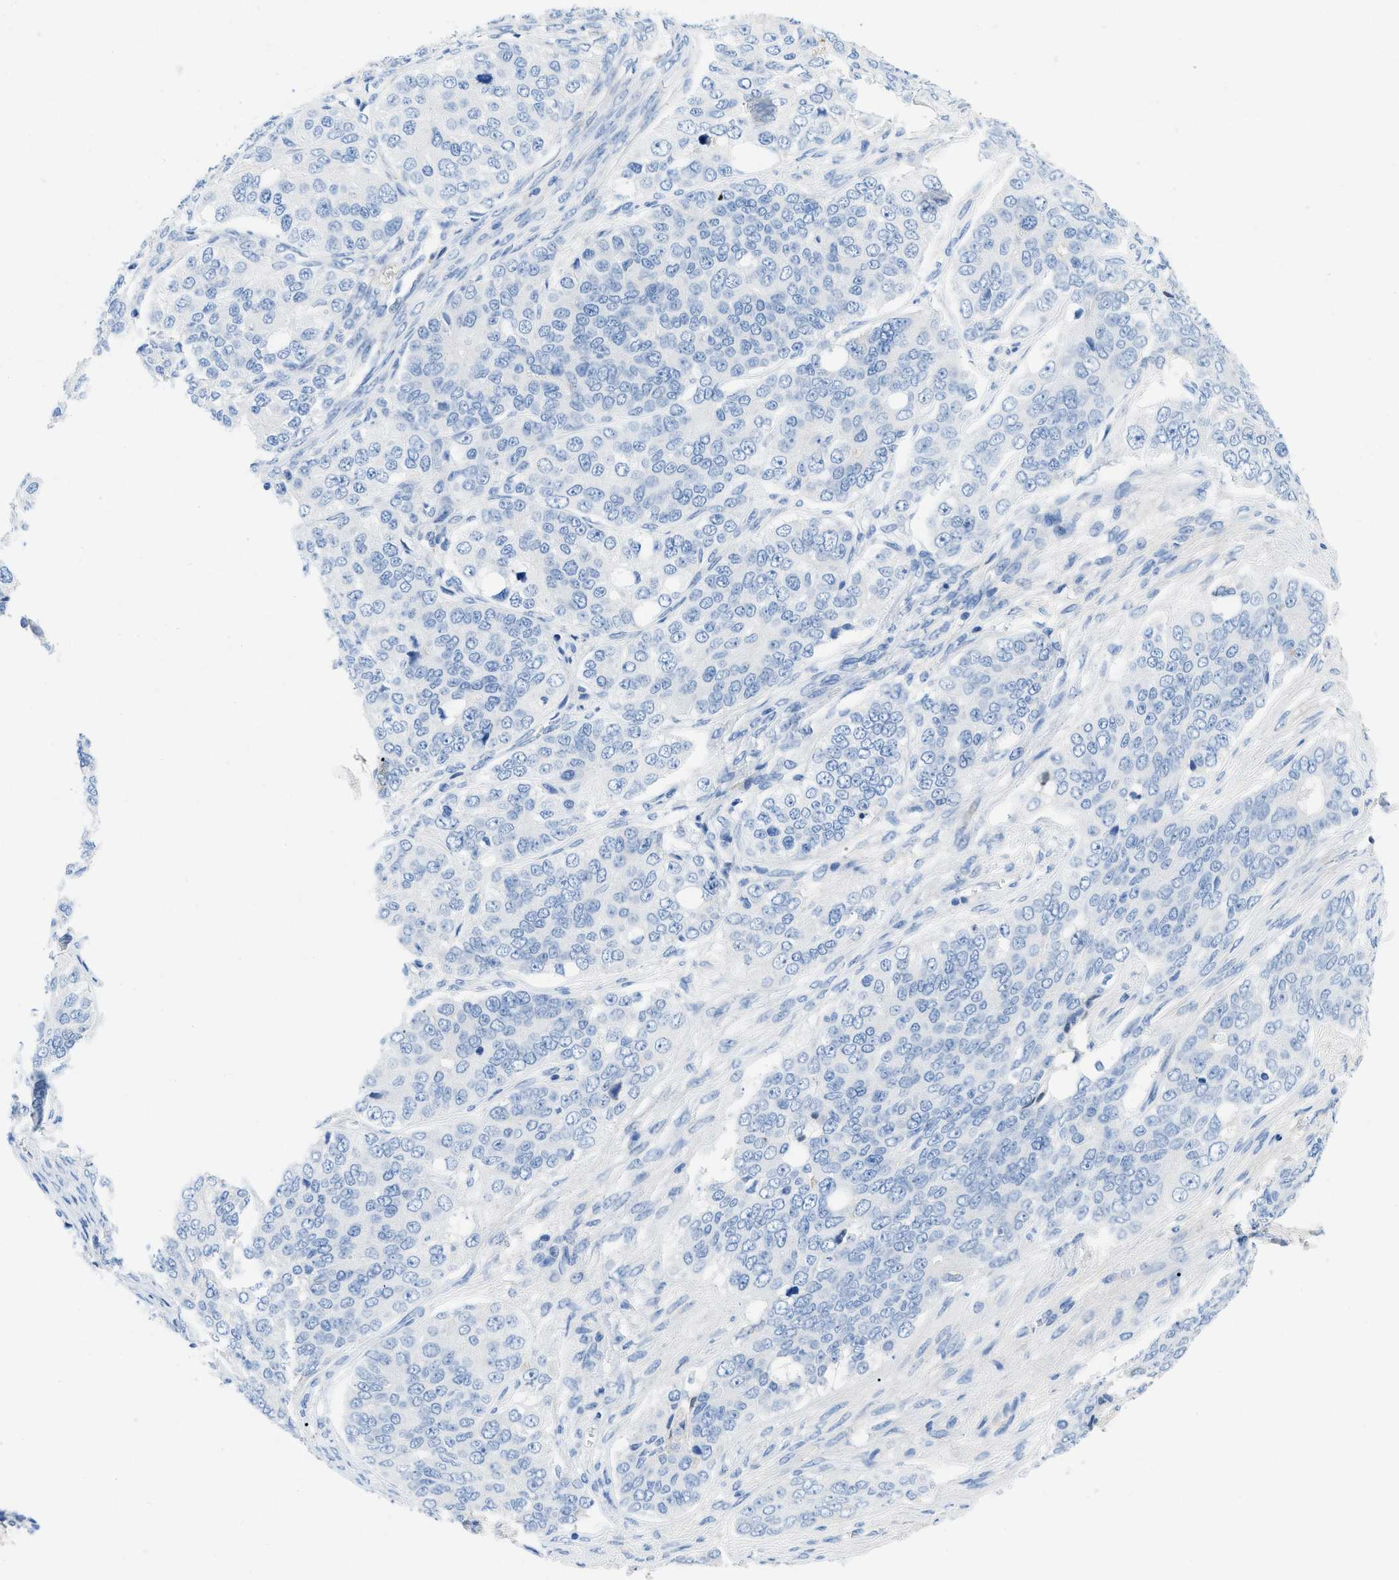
{"staining": {"intensity": "negative", "quantity": "none", "location": "none"}, "tissue": "ovarian cancer", "cell_type": "Tumor cells", "image_type": "cancer", "snomed": [{"axis": "morphology", "description": "Carcinoma, endometroid"}, {"axis": "topography", "description": "Ovary"}], "caption": "IHC histopathology image of neoplastic tissue: ovarian endometroid carcinoma stained with DAB displays no significant protein staining in tumor cells. The staining was performed using DAB (3,3'-diaminobenzidine) to visualize the protein expression in brown, while the nuclei were stained in blue with hematoxylin (Magnification: 20x).", "gene": "COL3A1", "patient": {"sex": "female", "age": 51}}